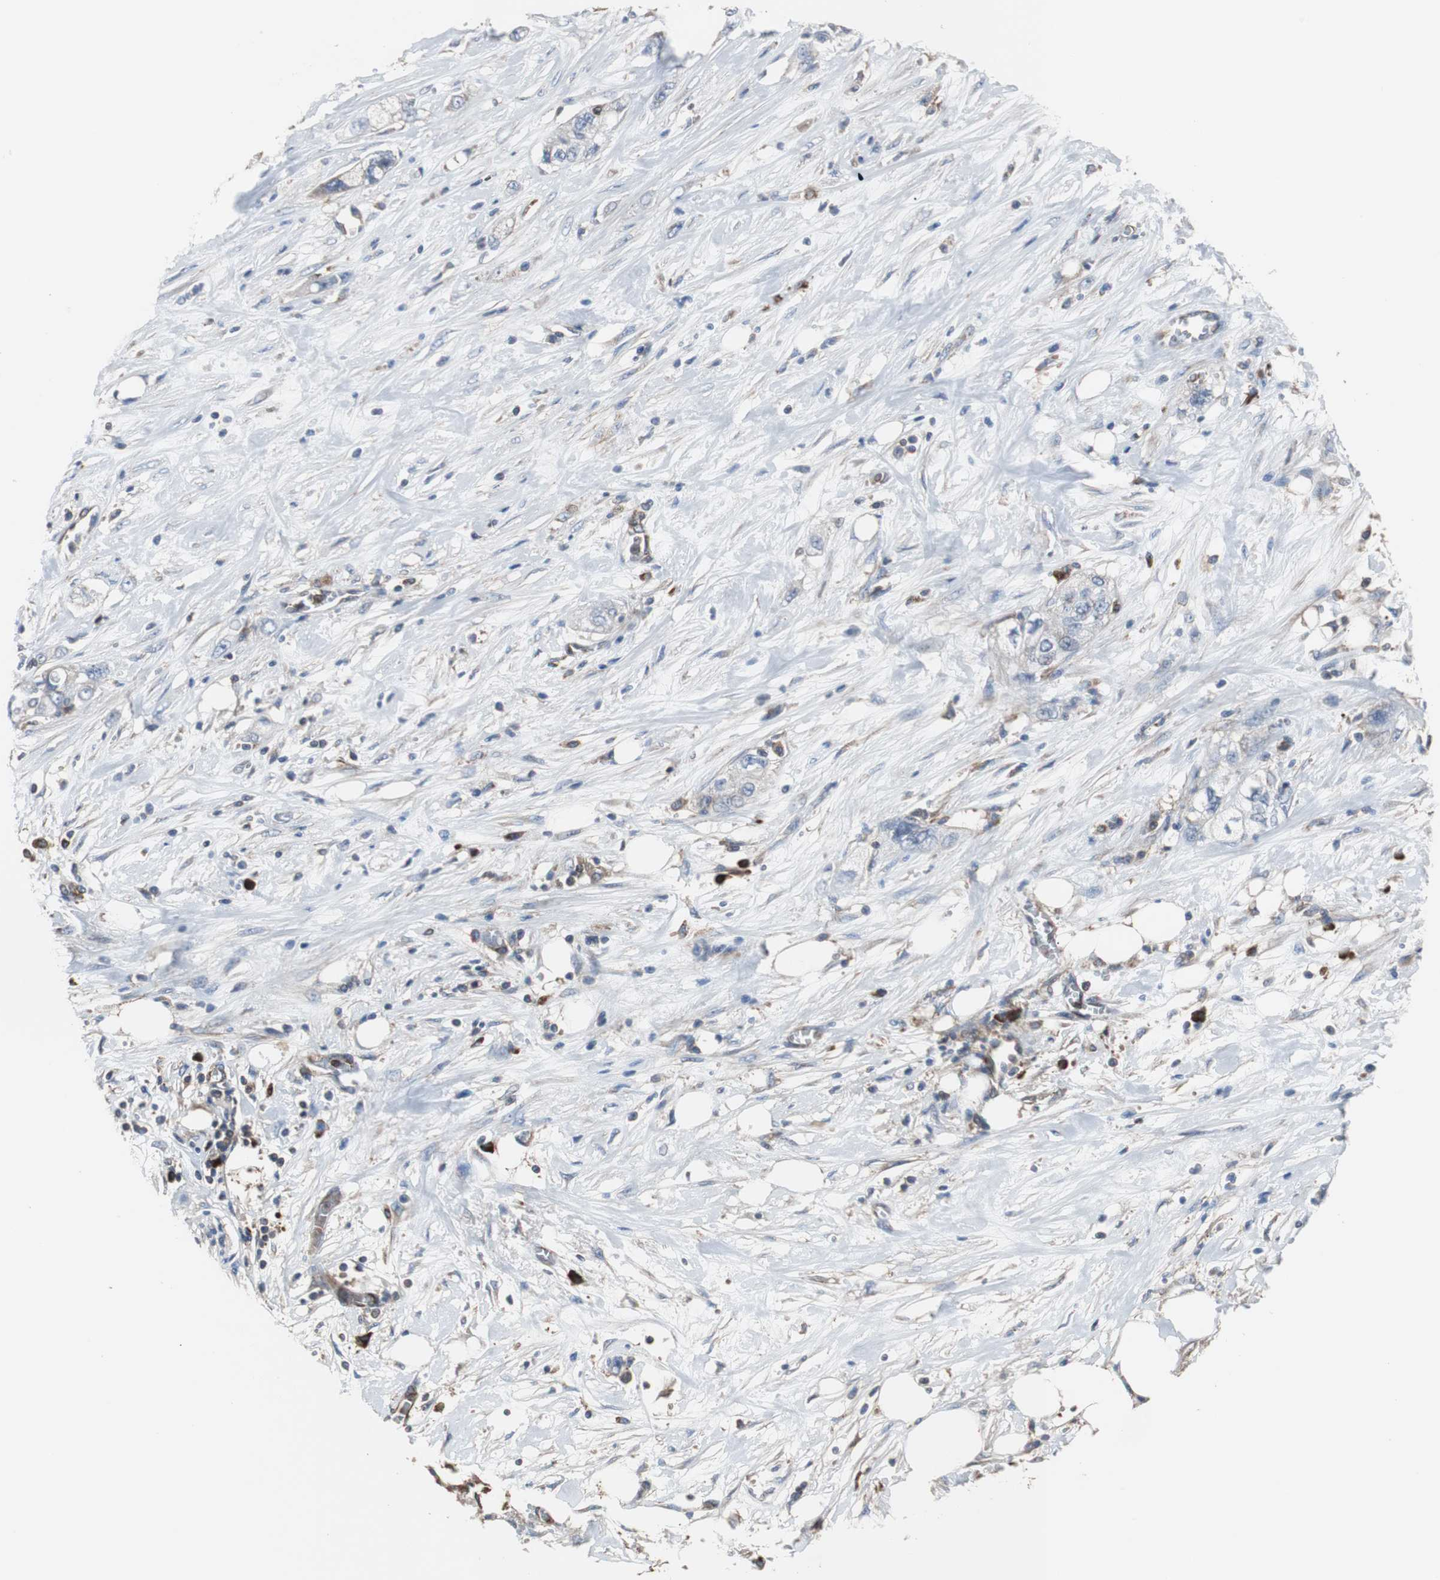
{"staining": {"intensity": "weak", "quantity": ">75%", "location": "cytoplasmic/membranous"}, "tissue": "pancreatic cancer", "cell_type": "Tumor cells", "image_type": "cancer", "snomed": [{"axis": "morphology", "description": "Adenocarcinoma, NOS"}, {"axis": "topography", "description": "Pancreas"}], "caption": "Weak cytoplasmic/membranous positivity for a protein is appreciated in about >75% of tumor cells of pancreatic adenocarcinoma using immunohistochemistry.", "gene": "PLCG2", "patient": {"sex": "male", "age": 70}}